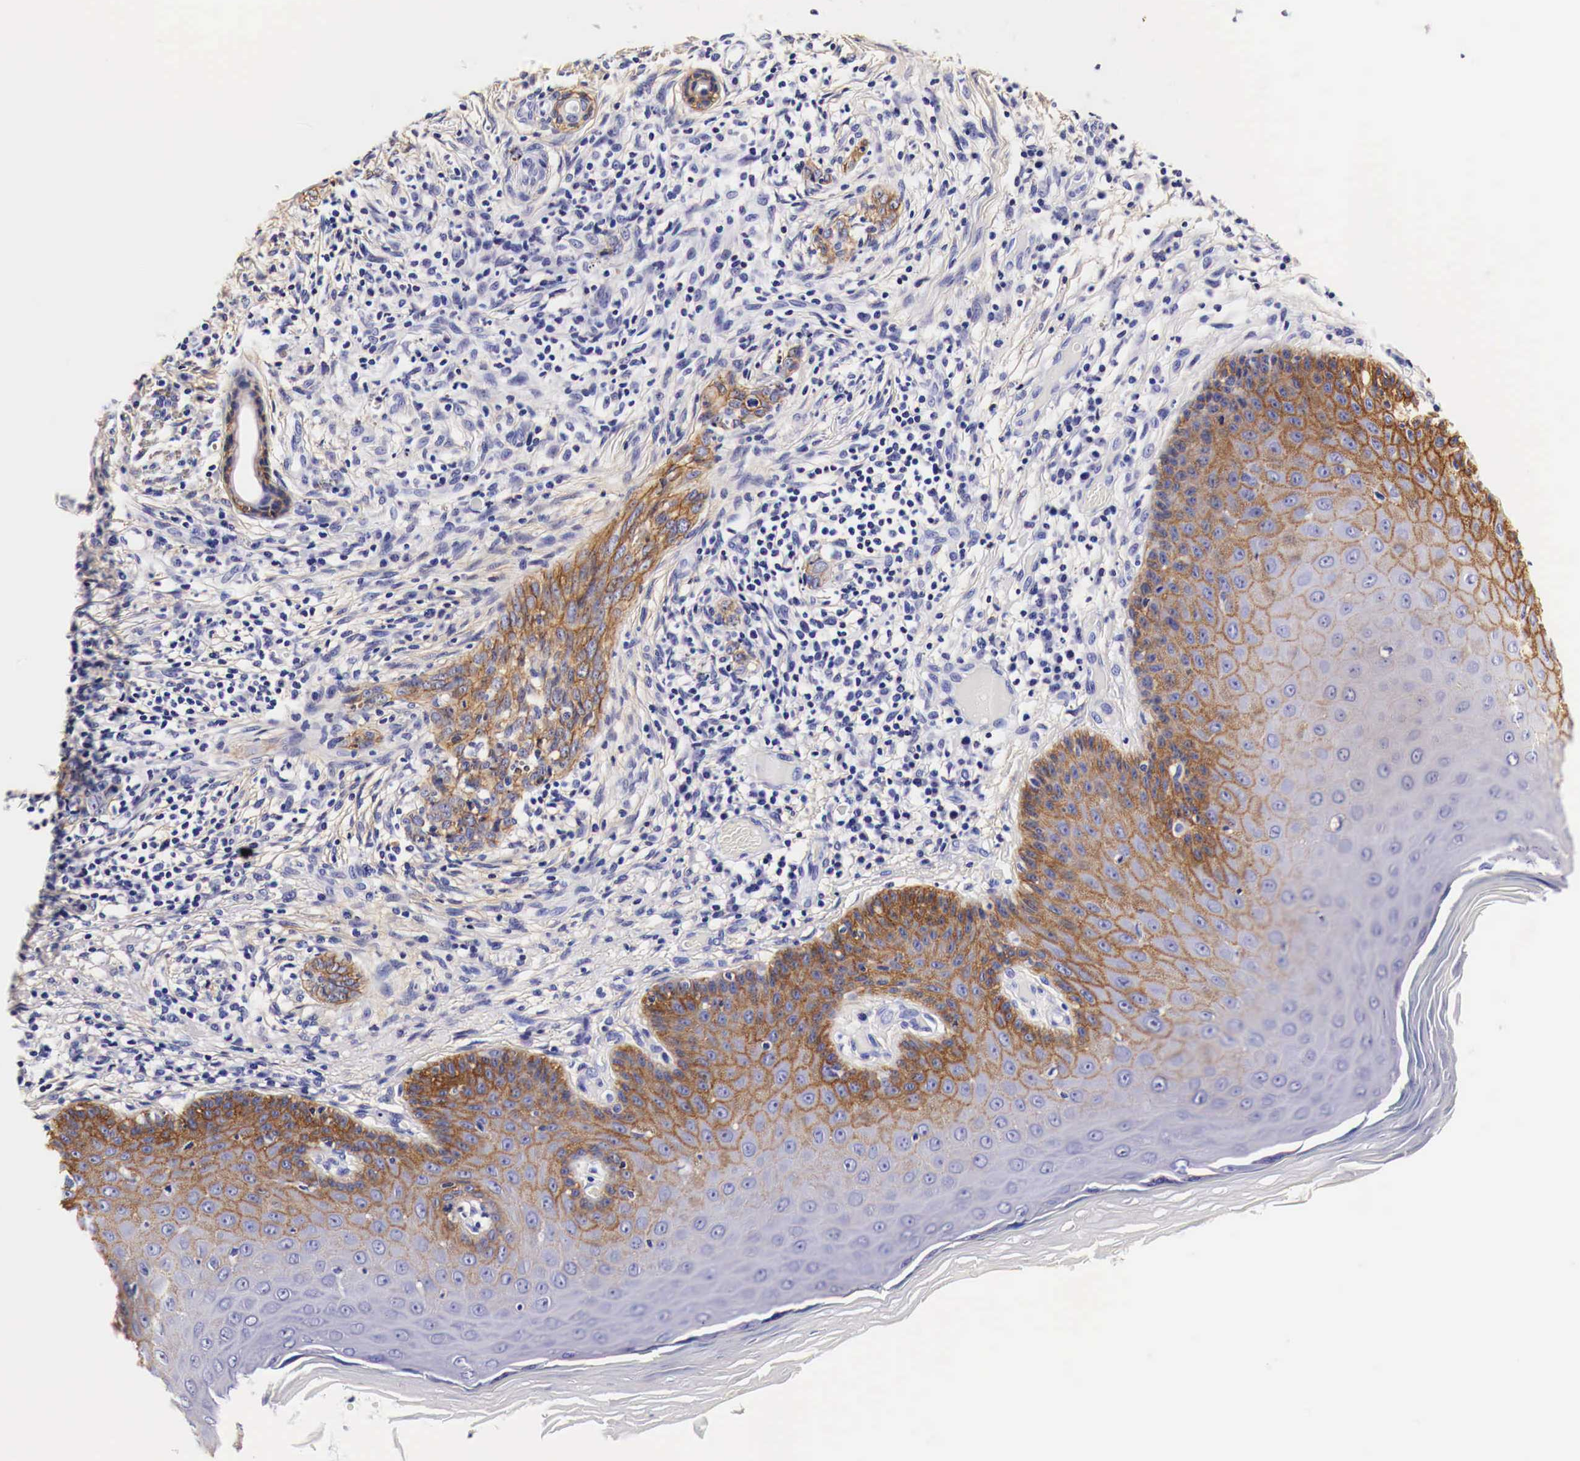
{"staining": {"intensity": "moderate", "quantity": ">75%", "location": "cytoplasmic/membranous"}, "tissue": "skin cancer", "cell_type": "Tumor cells", "image_type": "cancer", "snomed": [{"axis": "morphology", "description": "Normal tissue, NOS"}, {"axis": "morphology", "description": "Basal cell carcinoma"}, {"axis": "topography", "description": "Skin"}], "caption": "Immunohistochemistry (IHC) micrograph of basal cell carcinoma (skin) stained for a protein (brown), which shows medium levels of moderate cytoplasmic/membranous expression in approximately >75% of tumor cells.", "gene": "EGFR", "patient": {"sex": "male", "age": 74}}